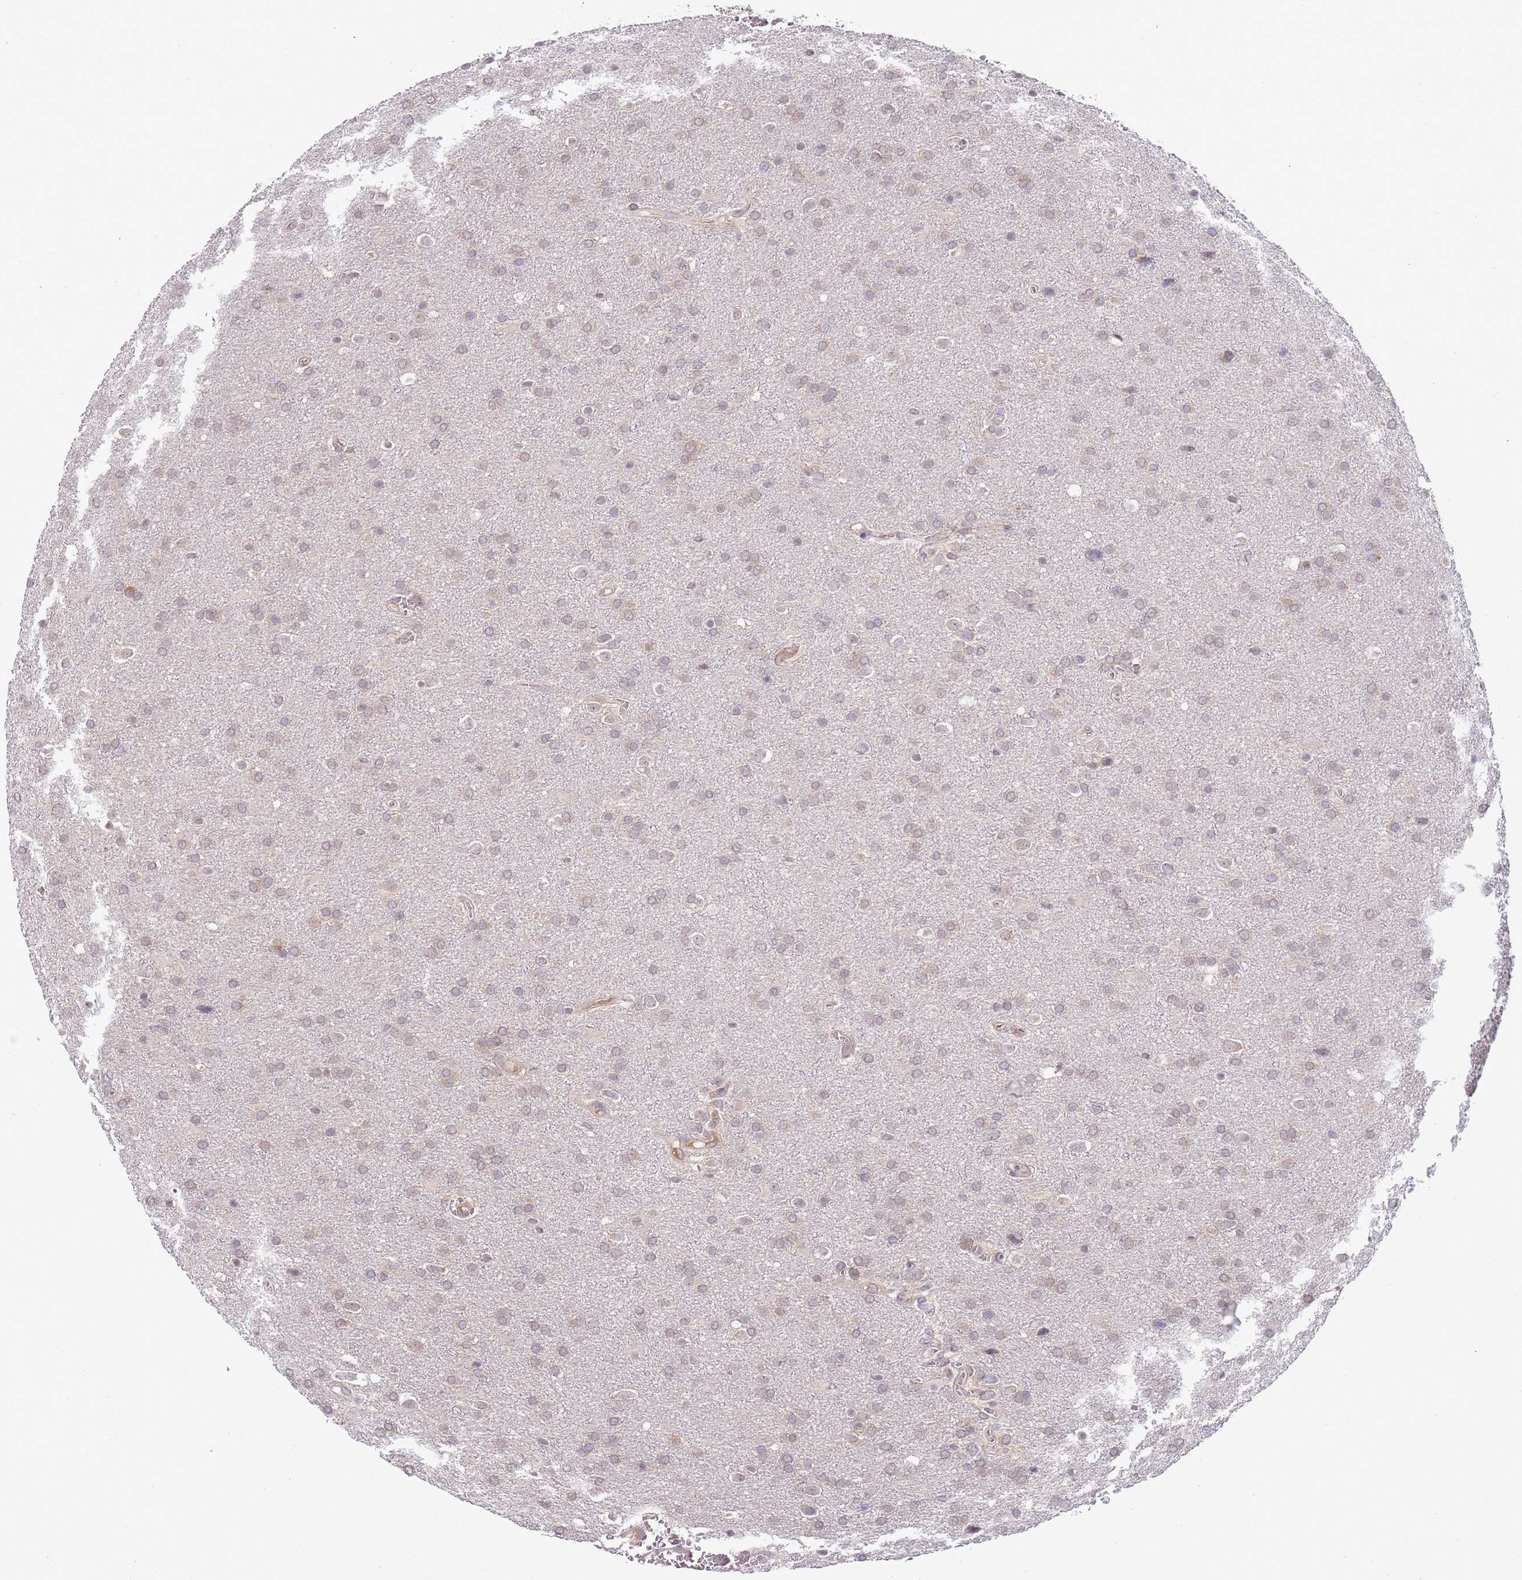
{"staining": {"intensity": "weak", "quantity": "25%-75%", "location": "cytoplasmic/membranous"}, "tissue": "glioma", "cell_type": "Tumor cells", "image_type": "cancer", "snomed": [{"axis": "morphology", "description": "Glioma, malignant, Low grade"}, {"axis": "topography", "description": "Brain"}], "caption": "Brown immunohistochemical staining in glioma shows weak cytoplasmic/membranous positivity in approximately 25%-75% of tumor cells. (DAB (3,3'-diaminobenzidine) IHC, brown staining for protein, blue staining for nuclei).", "gene": "SKOR2", "patient": {"sex": "female", "age": 32}}